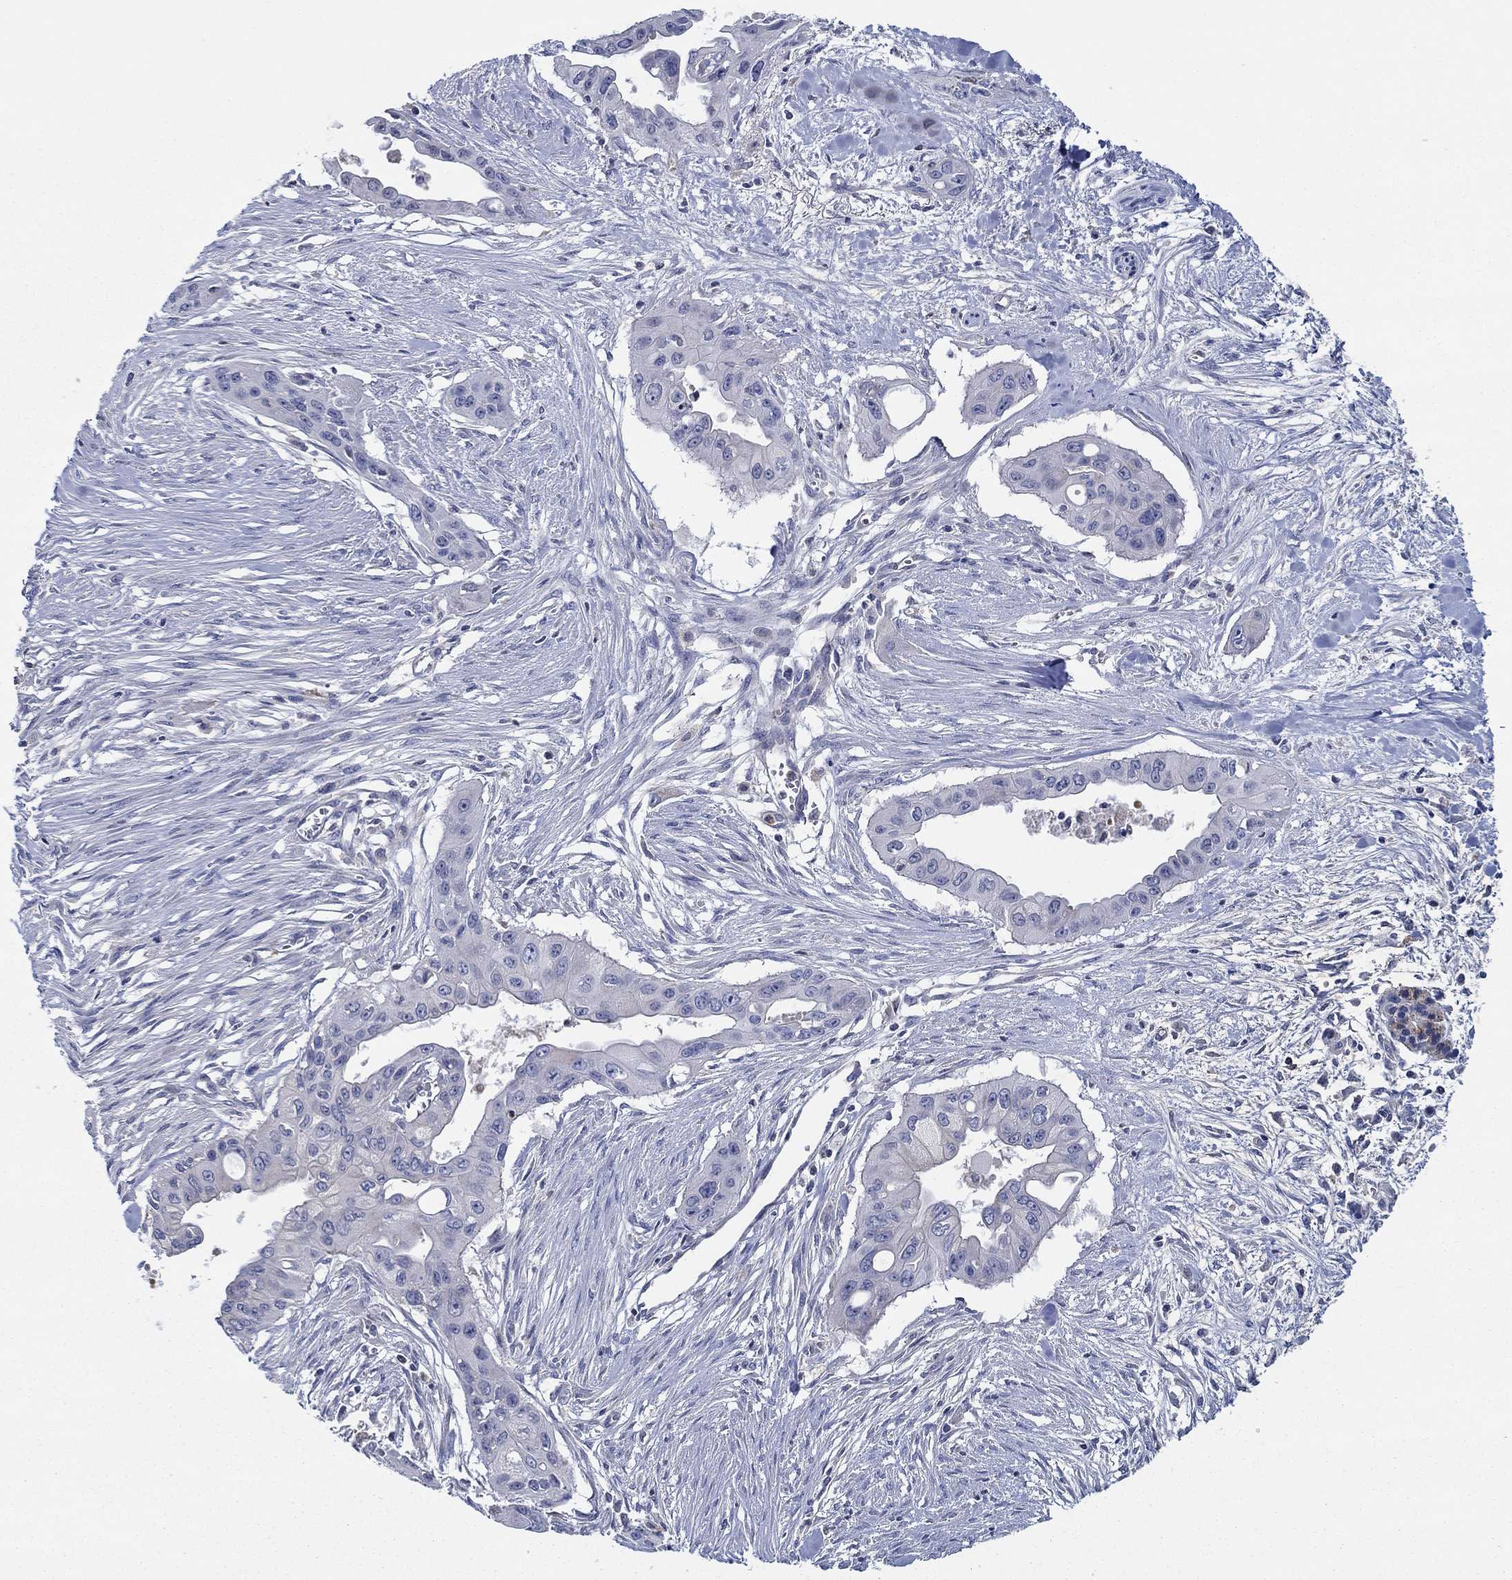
{"staining": {"intensity": "negative", "quantity": "none", "location": "none"}, "tissue": "pancreatic cancer", "cell_type": "Tumor cells", "image_type": "cancer", "snomed": [{"axis": "morphology", "description": "Adenocarcinoma, NOS"}, {"axis": "topography", "description": "Pancreas"}], "caption": "Protein analysis of pancreatic adenocarcinoma reveals no significant positivity in tumor cells.", "gene": "CFAP61", "patient": {"sex": "male", "age": 60}}